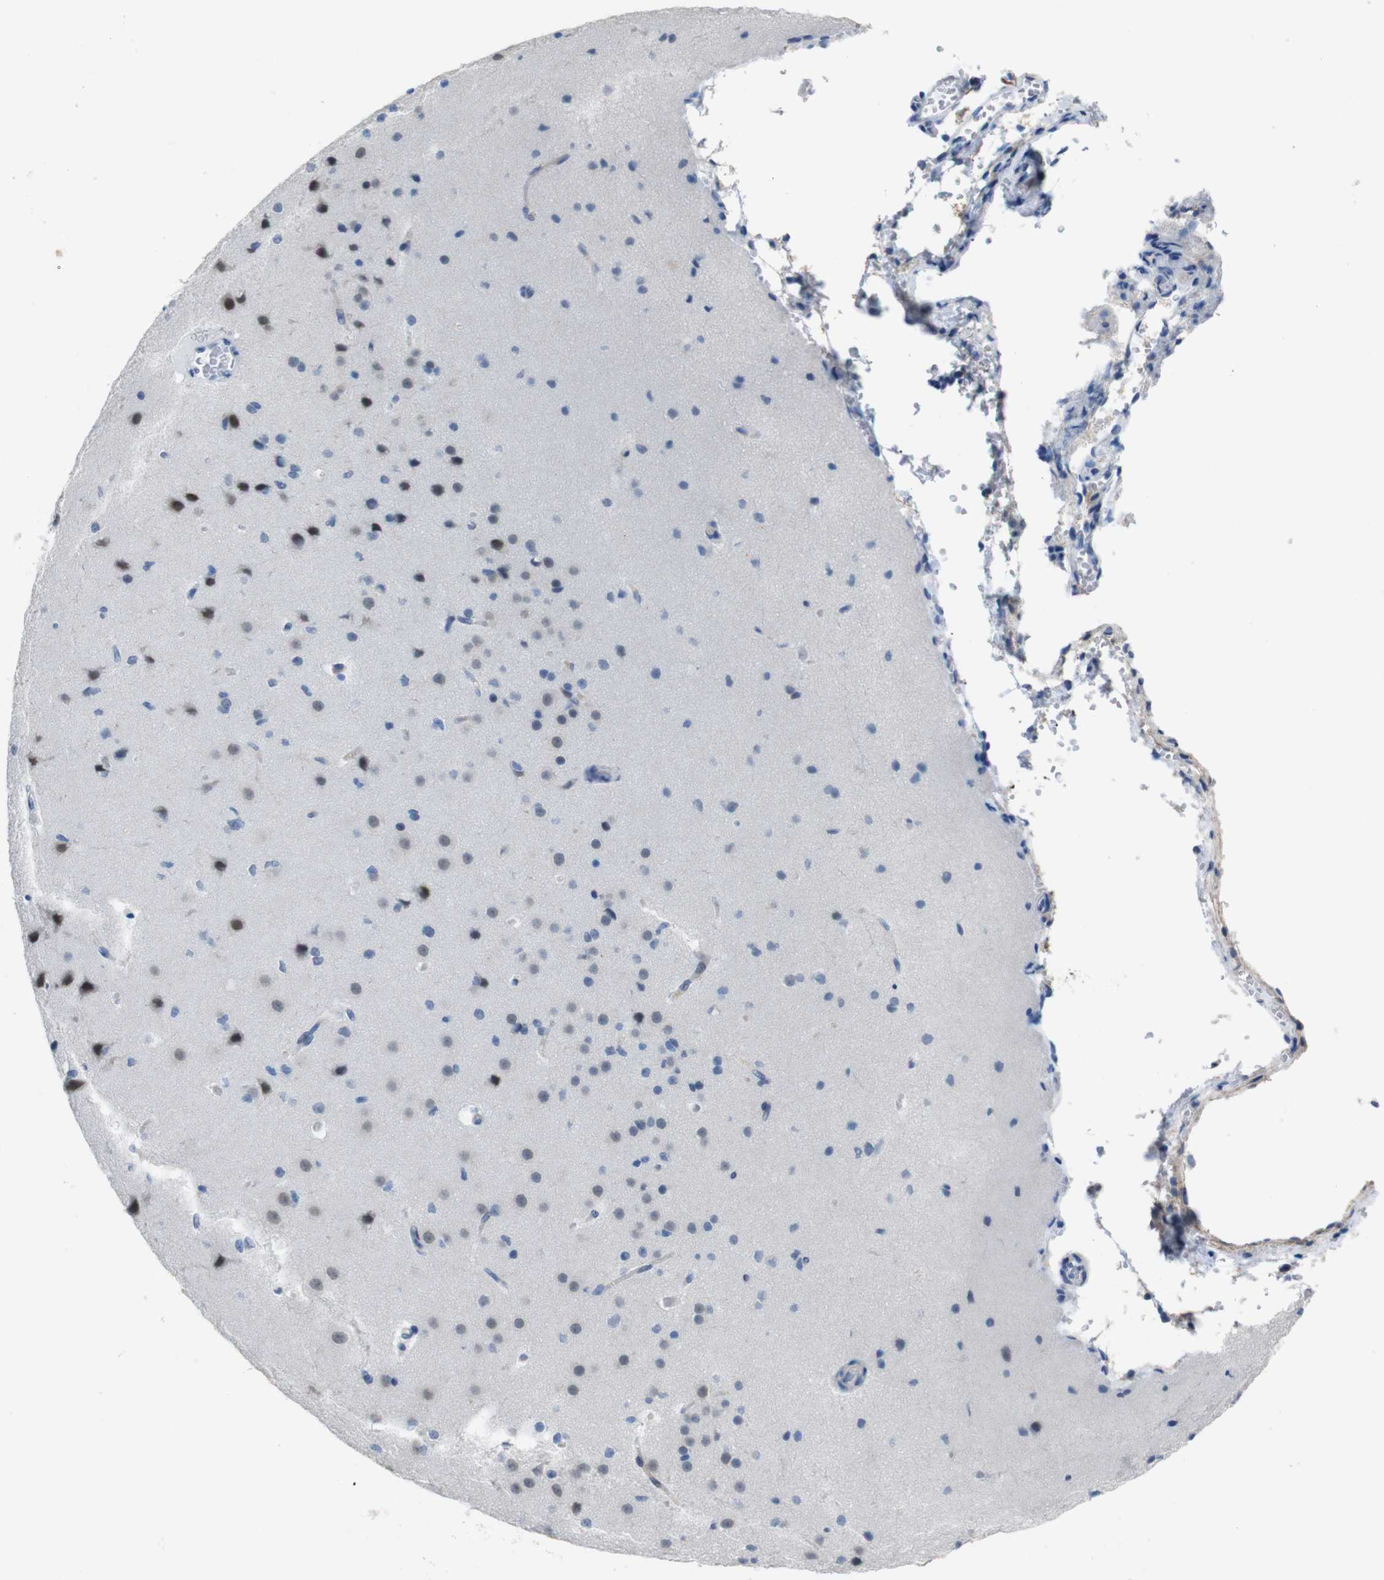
{"staining": {"intensity": "negative", "quantity": "none", "location": "none"}, "tissue": "cerebral cortex", "cell_type": "Endothelial cells", "image_type": "normal", "snomed": [{"axis": "morphology", "description": "Normal tissue, NOS"}, {"axis": "morphology", "description": "Developmental malformation"}, {"axis": "topography", "description": "Cerebral cortex"}], "caption": "The micrograph displays no staining of endothelial cells in normal cerebral cortex. (Brightfield microscopy of DAB immunohistochemistry (IHC) at high magnification).", "gene": "CHRM5", "patient": {"sex": "female", "age": 30}}